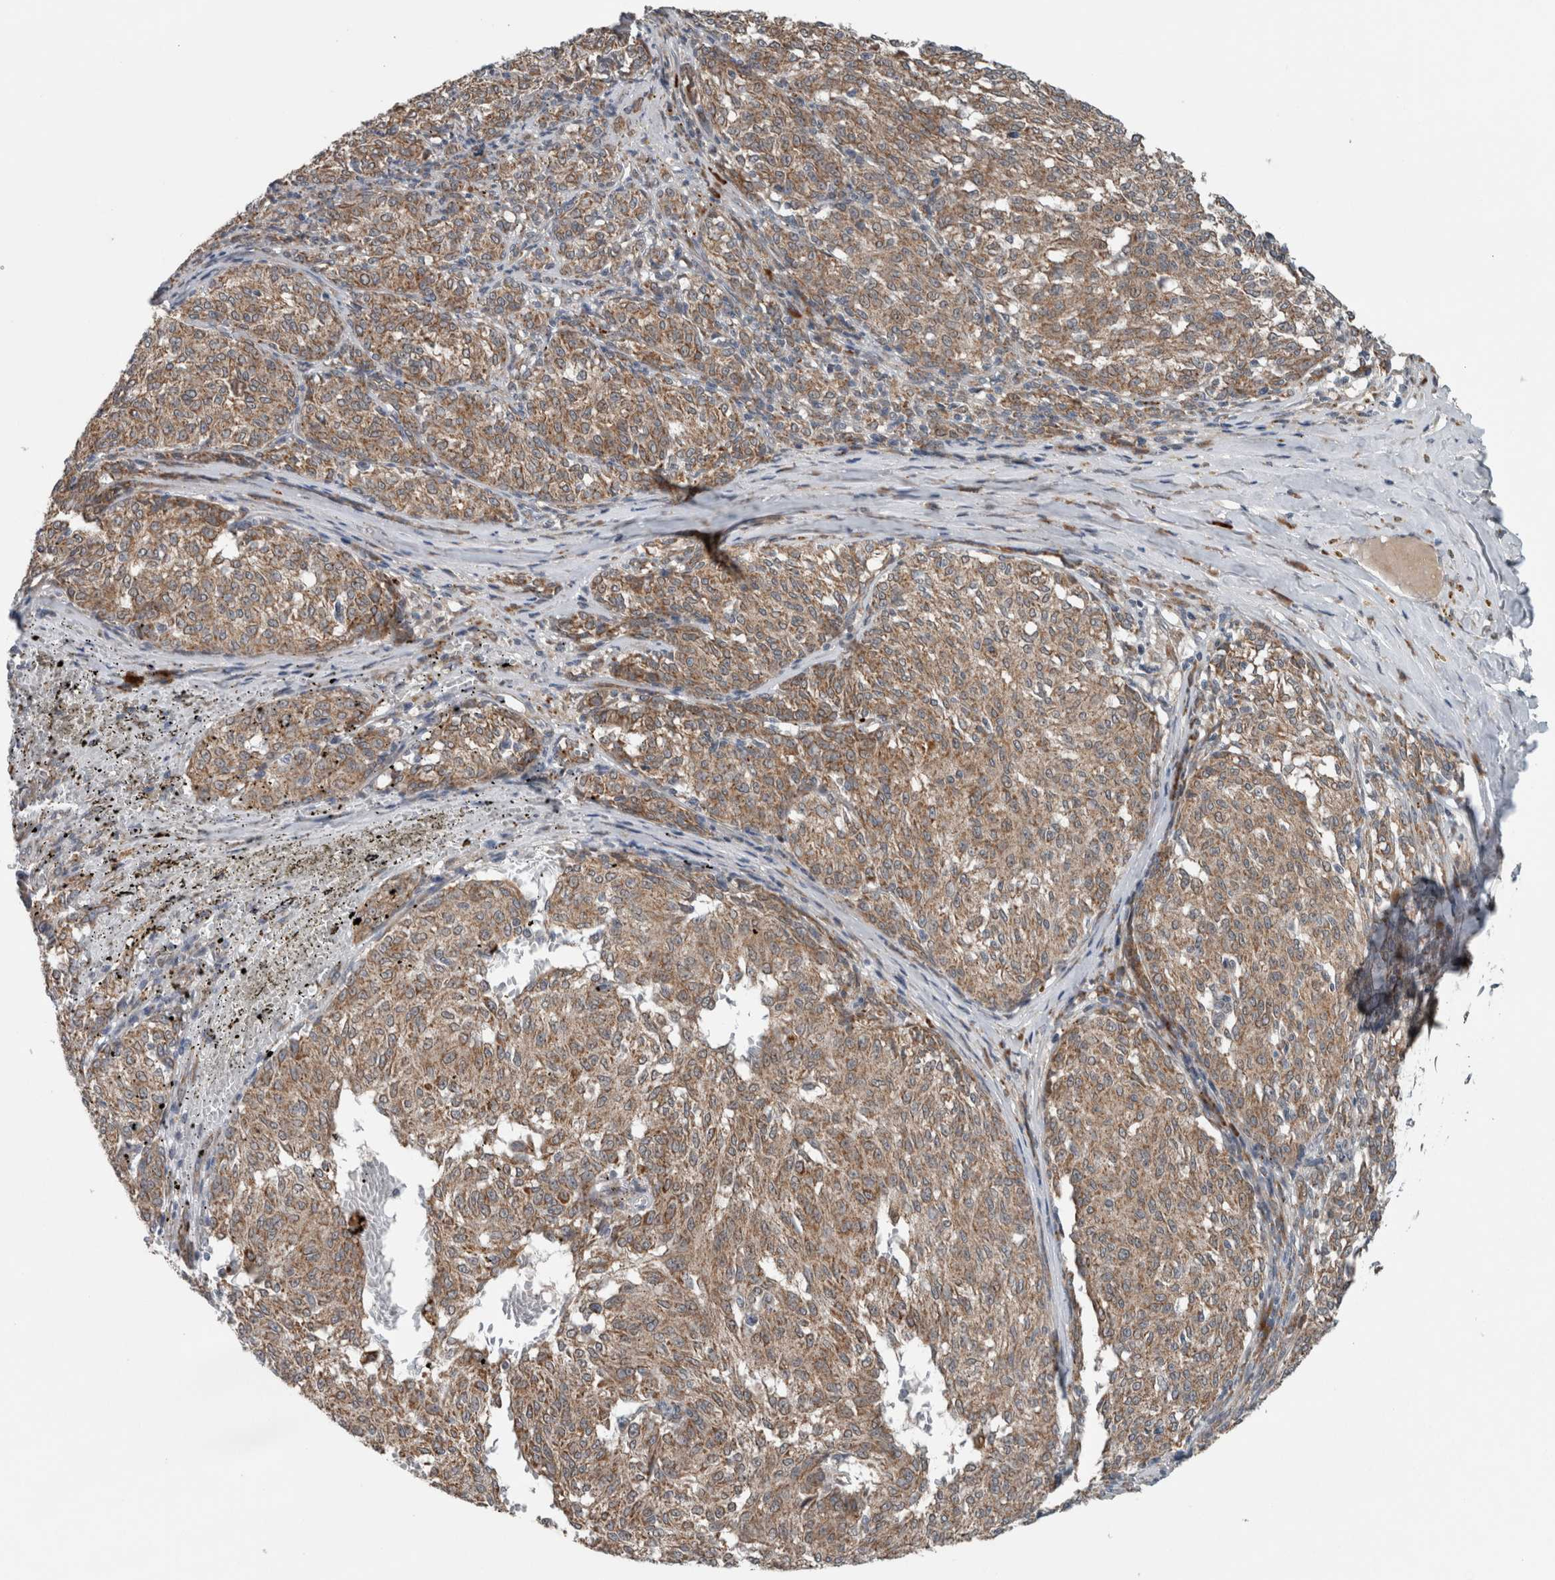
{"staining": {"intensity": "moderate", "quantity": ">75%", "location": "cytoplasmic/membranous"}, "tissue": "melanoma", "cell_type": "Tumor cells", "image_type": "cancer", "snomed": [{"axis": "morphology", "description": "Malignant melanoma, NOS"}, {"axis": "topography", "description": "Skin"}], "caption": "Melanoma tissue shows moderate cytoplasmic/membranous staining in approximately >75% of tumor cells, visualized by immunohistochemistry.", "gene": "GBA2", "patient": {"sex": "female", "age": 72}}